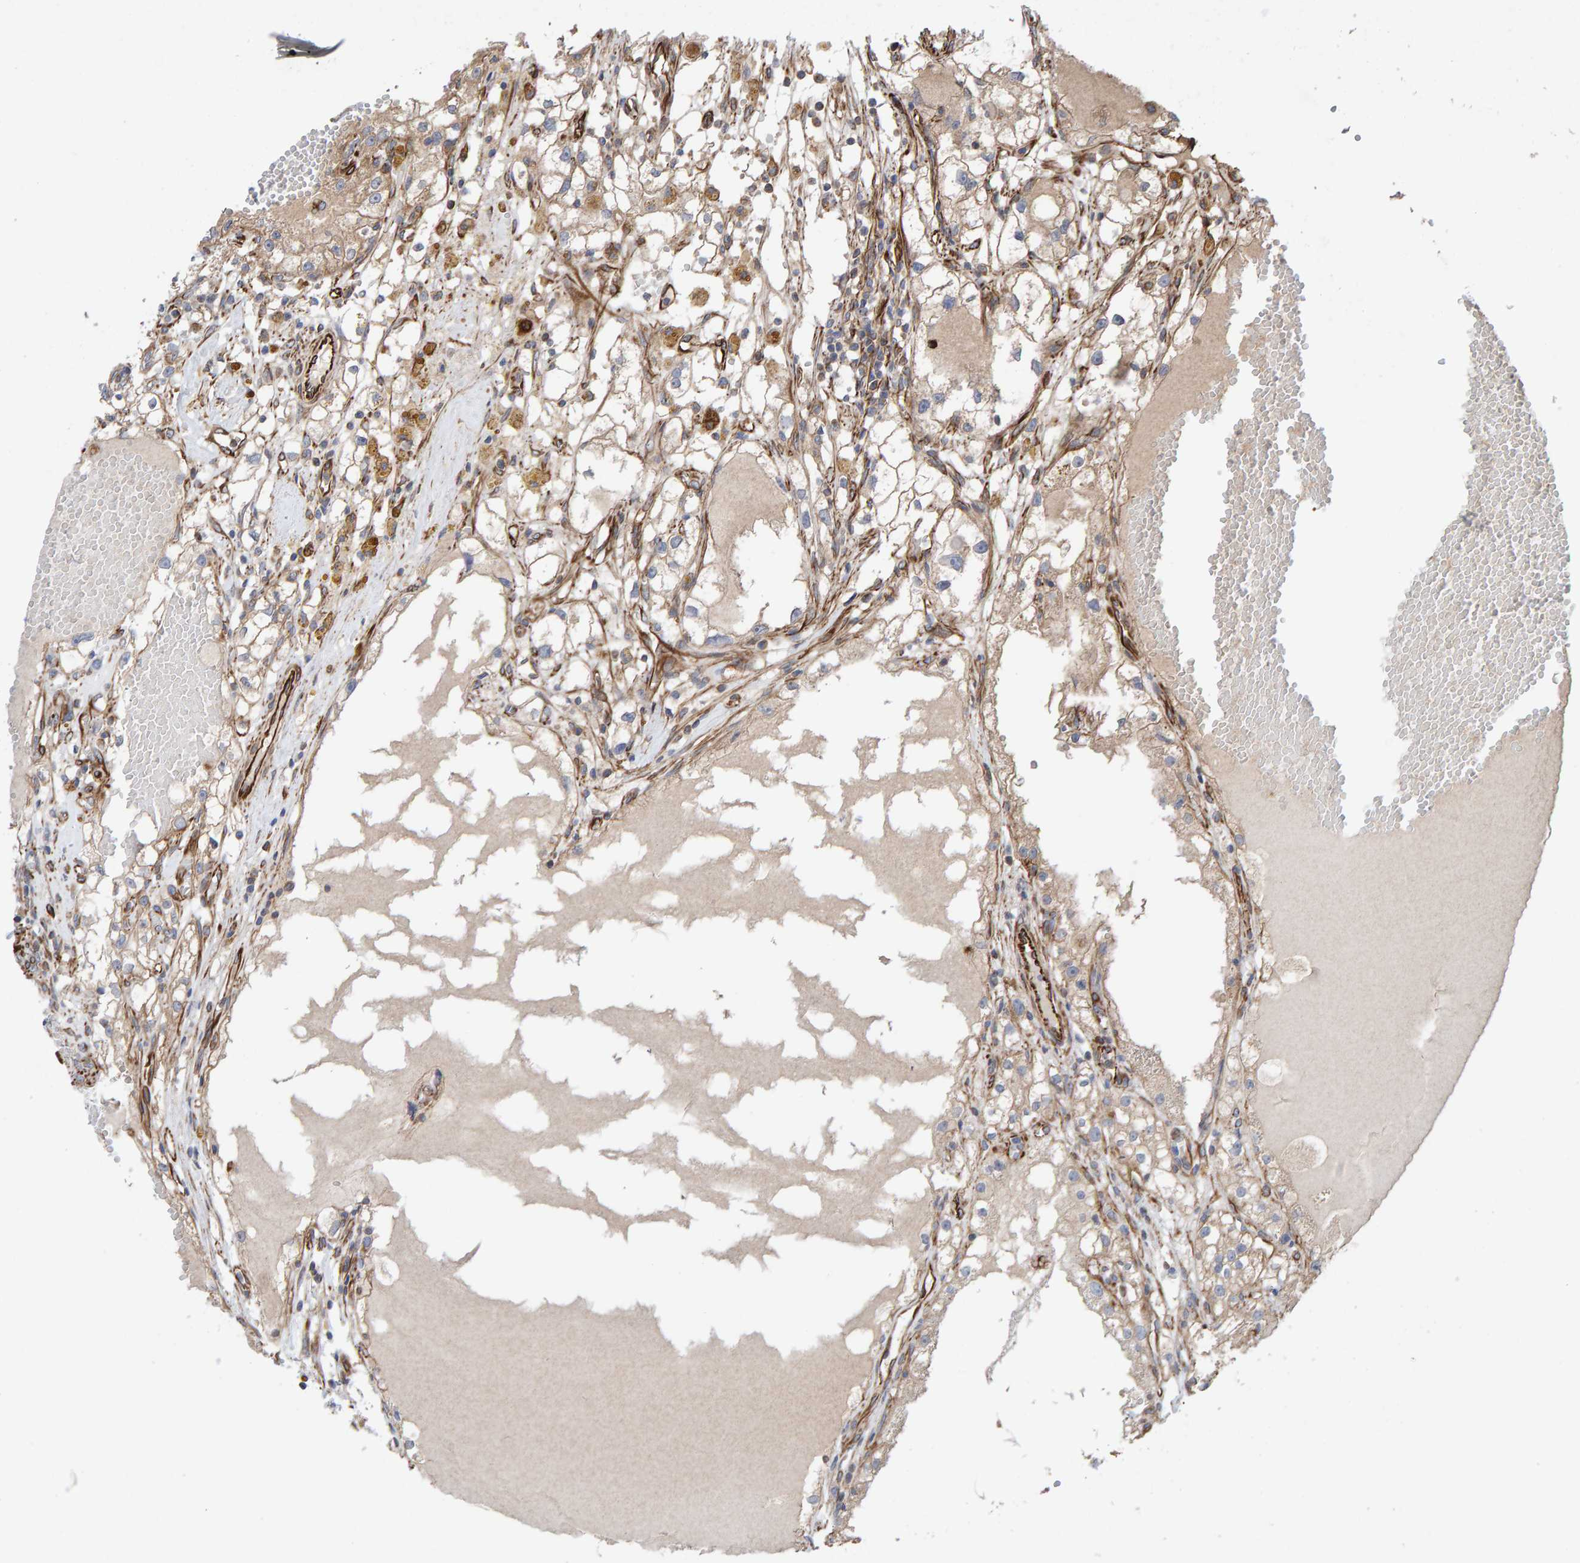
{"staining": {"intensity": "weak", "quantity": ">75%", "location": "cytoplasmic/membranous"}, "tissue": "renal cancer", "cell_type": "Tumor cells", "image_type": "cancer", "snomed": [{"axis": "morphology", "description": "Adenocarcinoma, NOS"}, {"axis": "topography", "description": "Kidney"}], "caption": "Immunohistochemistry staining of renal cancer, which displays low levels of weak cytoplasmic/membranous expression in about >75% of tumor cells indicating weak cytoplasmic/membranous protein staining. The staining was performed using DAB (3,3'-diaminobenzidine) (brown) for protein detection and nuclei were counterstained in hematoxylin (blue).", "gene": "ZNF347", "patient": {"sex": "male", "age": 56}}